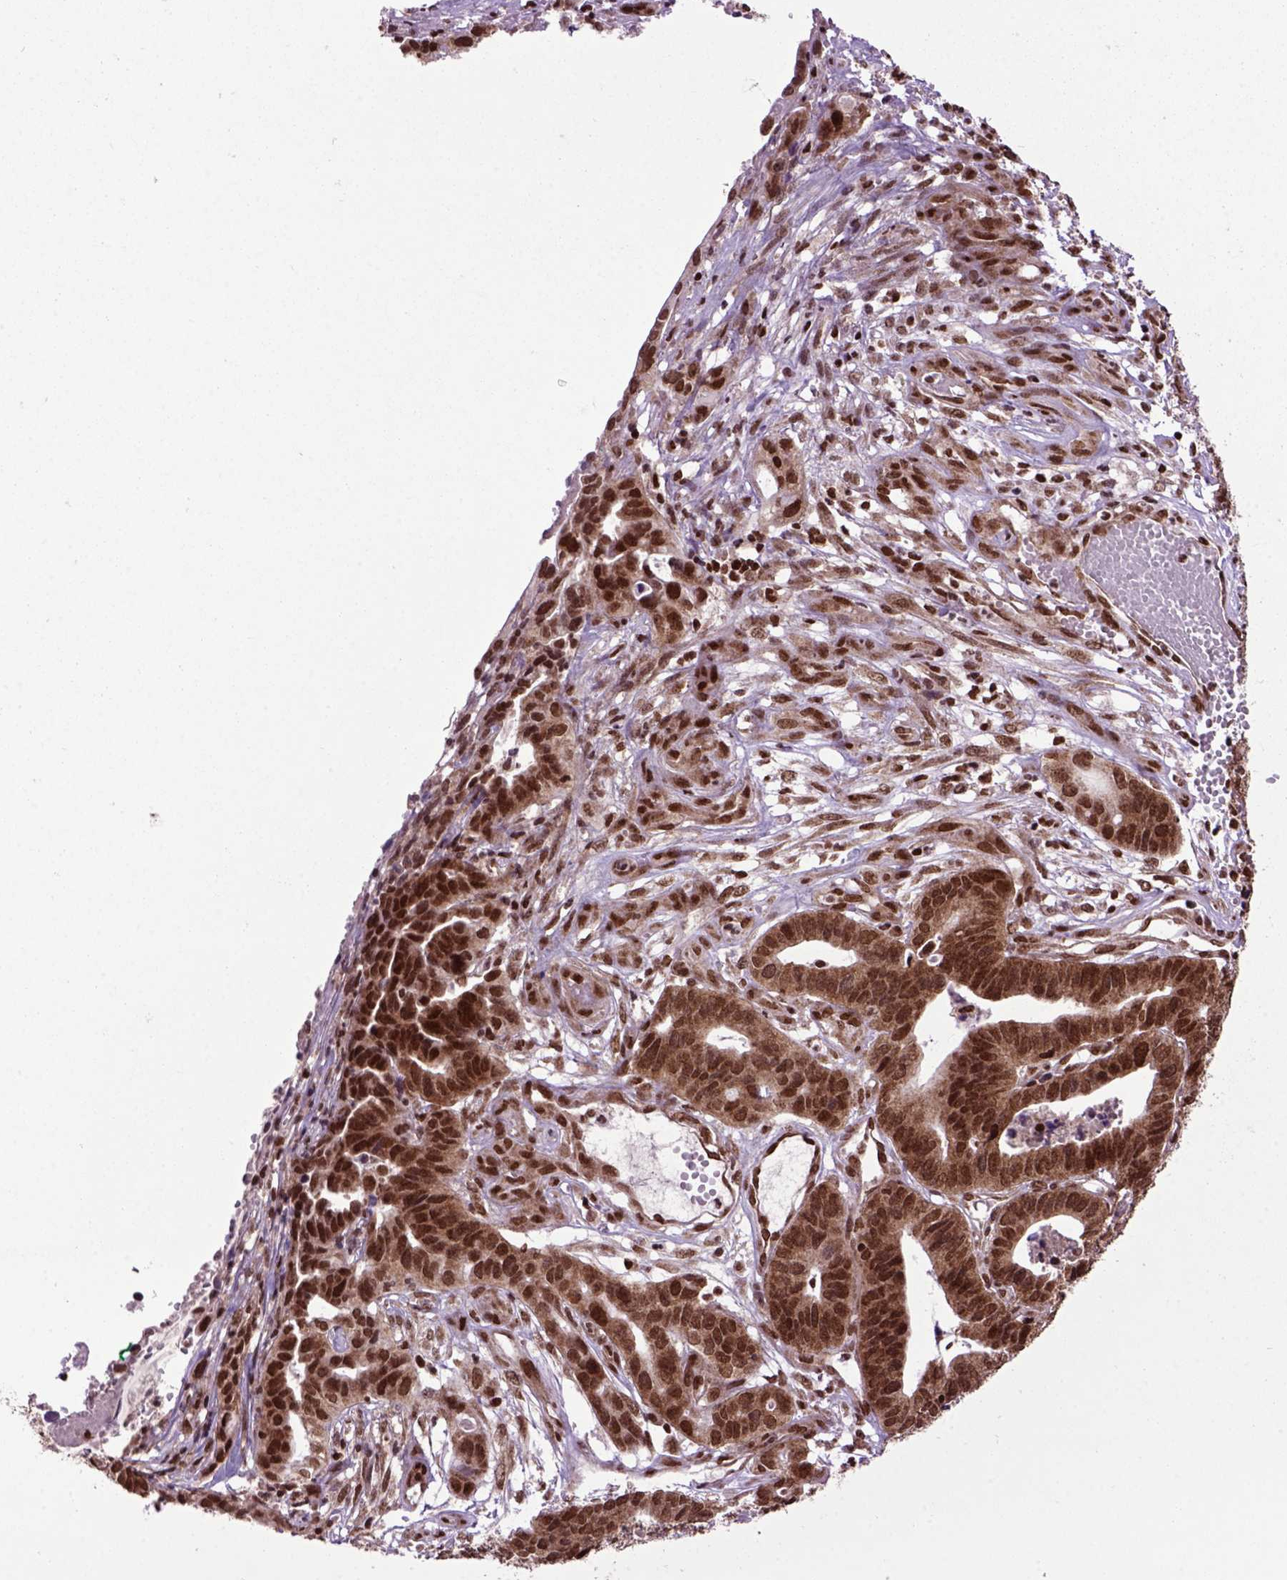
{"staining": {"intensity": "strong", "quantity": ">75%", "location": "cytoplasmic/membranous,nuclear"}, "tissue": "stomach cancer", "cell_type": "Tumor cells", "image_type": "cancer", "snomed": [{"axis": "morphology", "description": "Adenocarcinoma, NOS"}, {"axis": "topography", "description": "Stomach, upper"}], "caption": "Stomach adenocarcinoma stained for a protein (brown) demonstrates strong cytoplasmic/membranous and nuclear positive staining in about >75% of tumor cells.", "gene": "CELF1", "patient": {"sex": "female", "age": 67}}